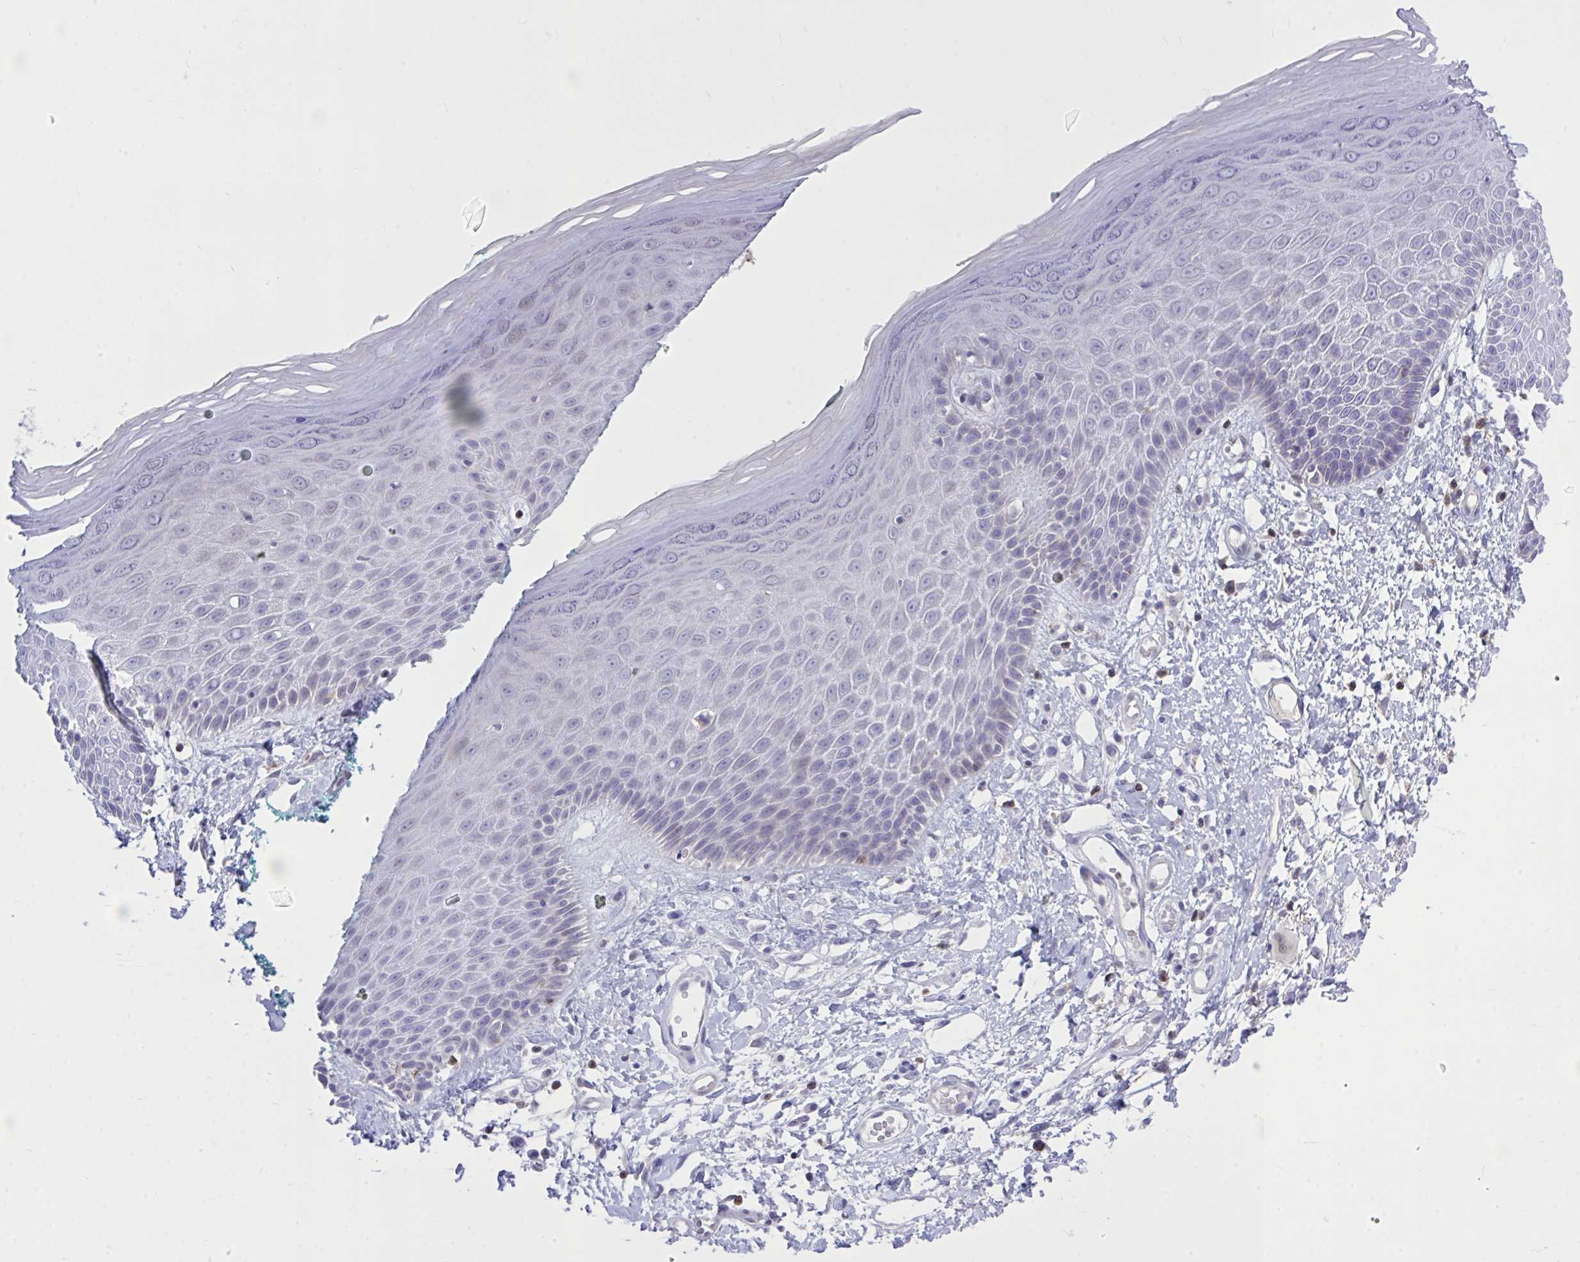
{"staining": {"intensity": "negative", "quantity": "none", "location": "none"}, "tissue": "skin", "cell_type": "Epidermal cells", "image_type": "normal", "snomed": [{"axis": "morphology", "description": "Normal tissue, NOS"}, {"axis": "topography", "description": "Anal"}, {"axis": "topography", "description": "Peripheral nerve tissue"}], "caption": "Immunohistochemistry (IHC) histopathology image of normal skin: skin stained with DAB reveals no significant protein expression in epidermal cells.", "gene": "CXCL8", "patient": {"sex": "male", "age": 78}}